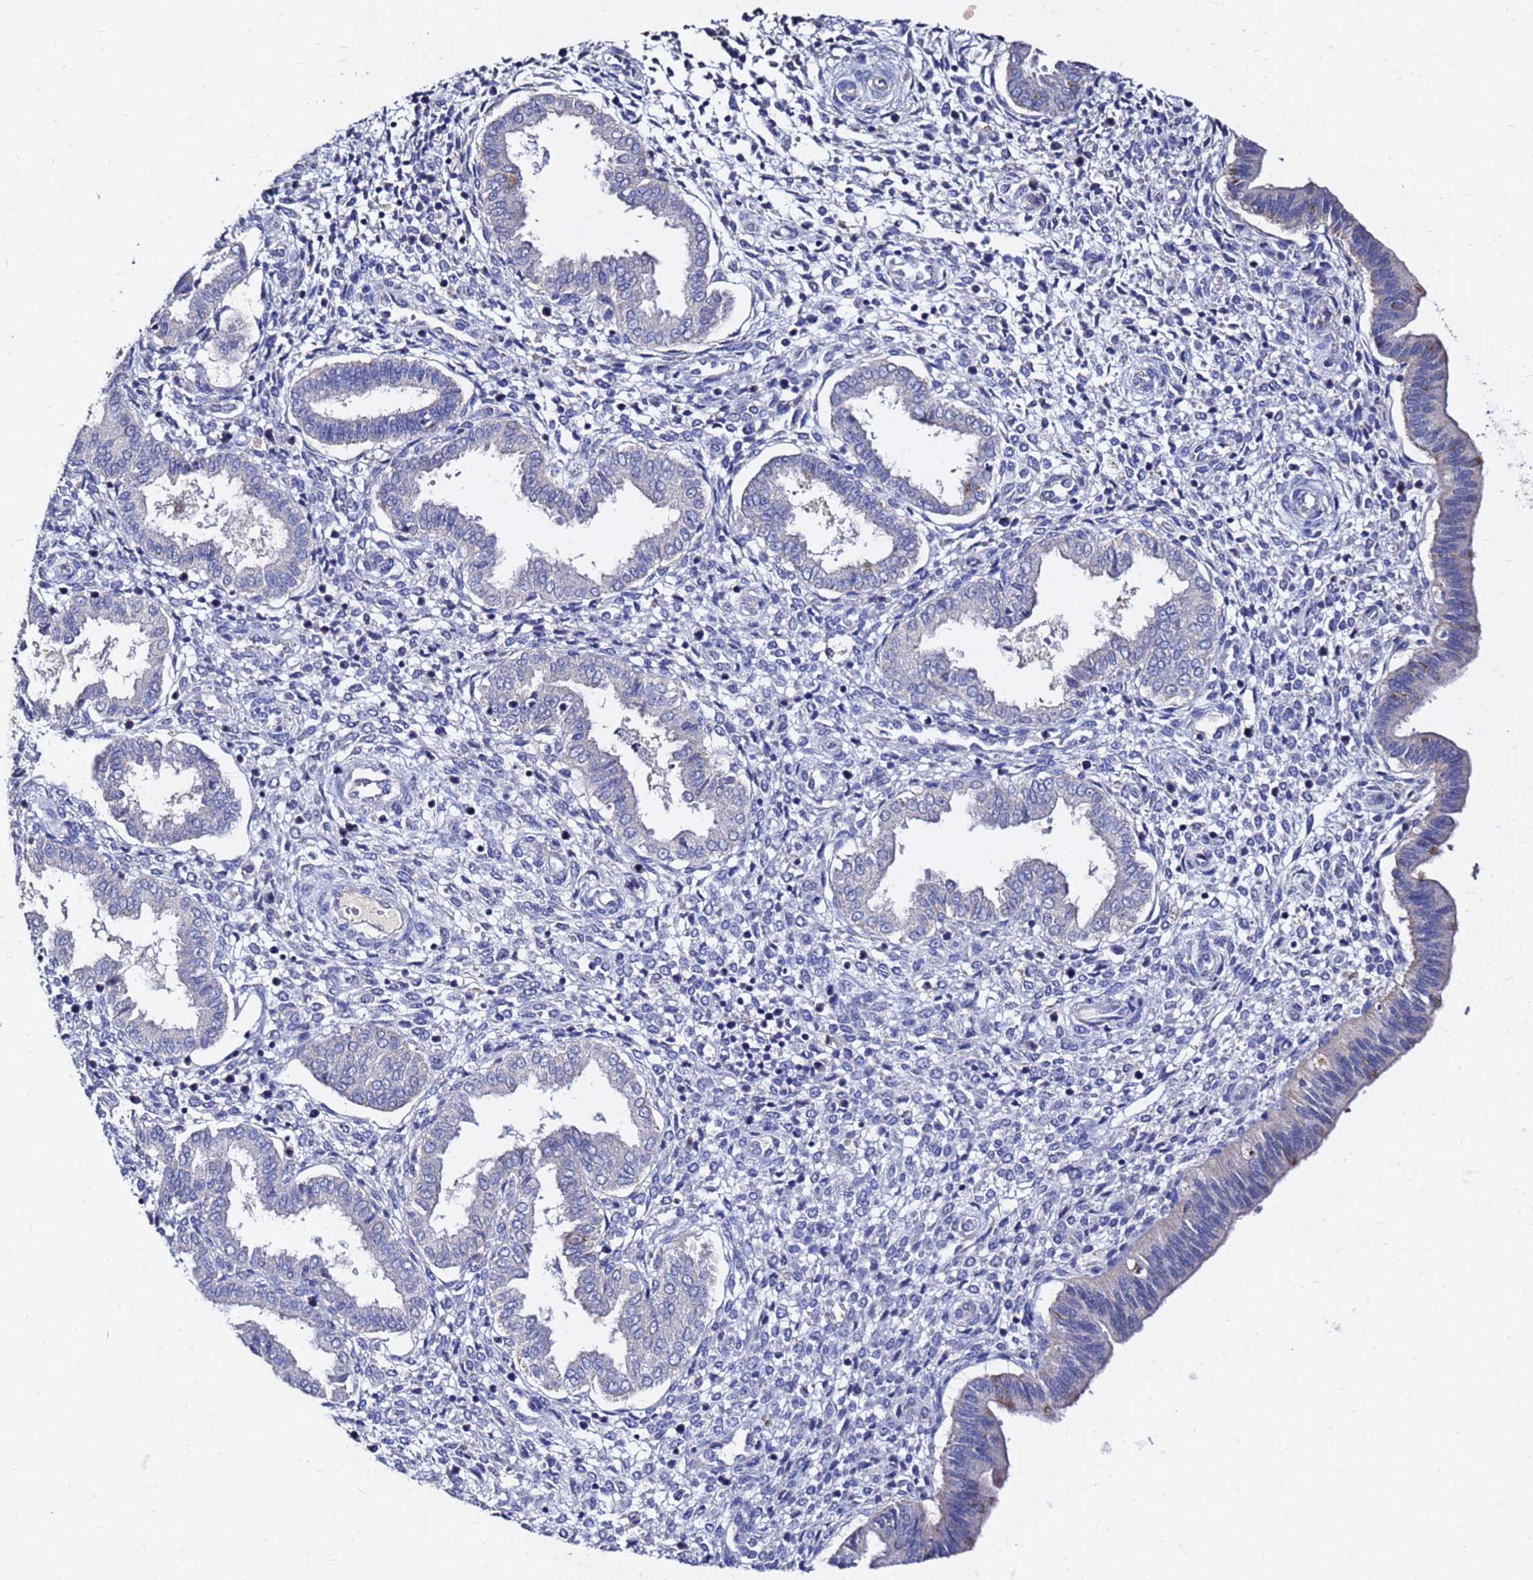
{"staining": {"intensity": "negative", "quantity": "none", "location": "none"}, "tissue": "endometrium", "cell_type": "Cells in endometrial stroma", "image_type": "normal", "snomed": [{"axis": "morphology", "description": "Normal tissue, NOS"}, {"axis": "topography", "description": "Endometrium"}], "caption": "Histopathology image shows no protein staining in cells in endometrial stroma of benign endometrium.", "gene": "FAM183A", "patient": {"sex": "female", "age": 24}}